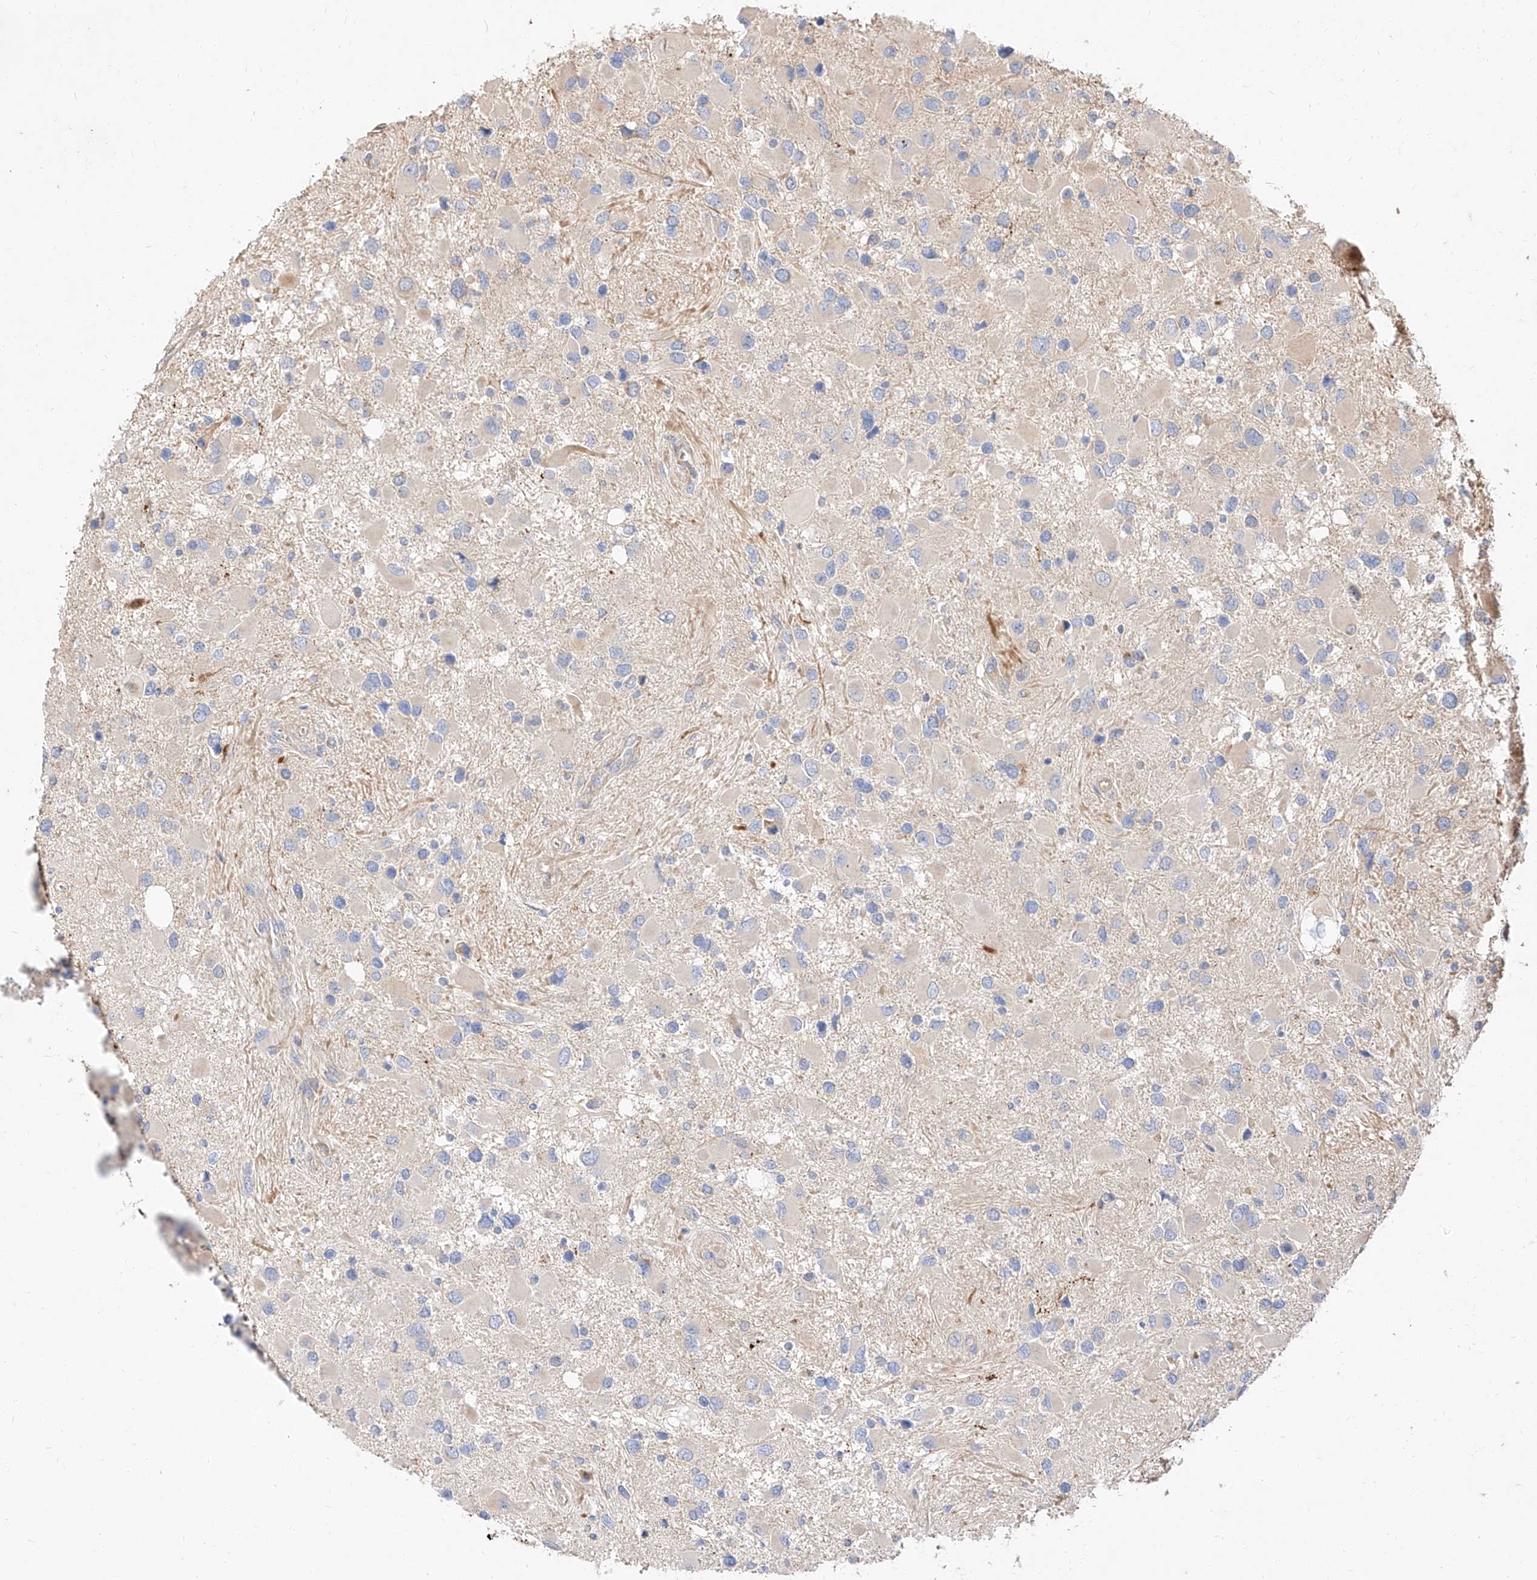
{"staining": {"intensity": "negative", "quantity": "none", "location": "none"}, "tissue": "glioma", "cell_type": "Tumor cells", "image_type": "cancer", "snomed": [{"axis": "morphology", "description": "Glioma, malignant, High grade"}, {"axis": "topography", "description": "Brain"}], "caption": "Glioma was stained to show a protein in brown. There is no significant positivity in tumor cells.", "gene": "DIRAS3", "patient": {"sex": "male", "age": 53}}